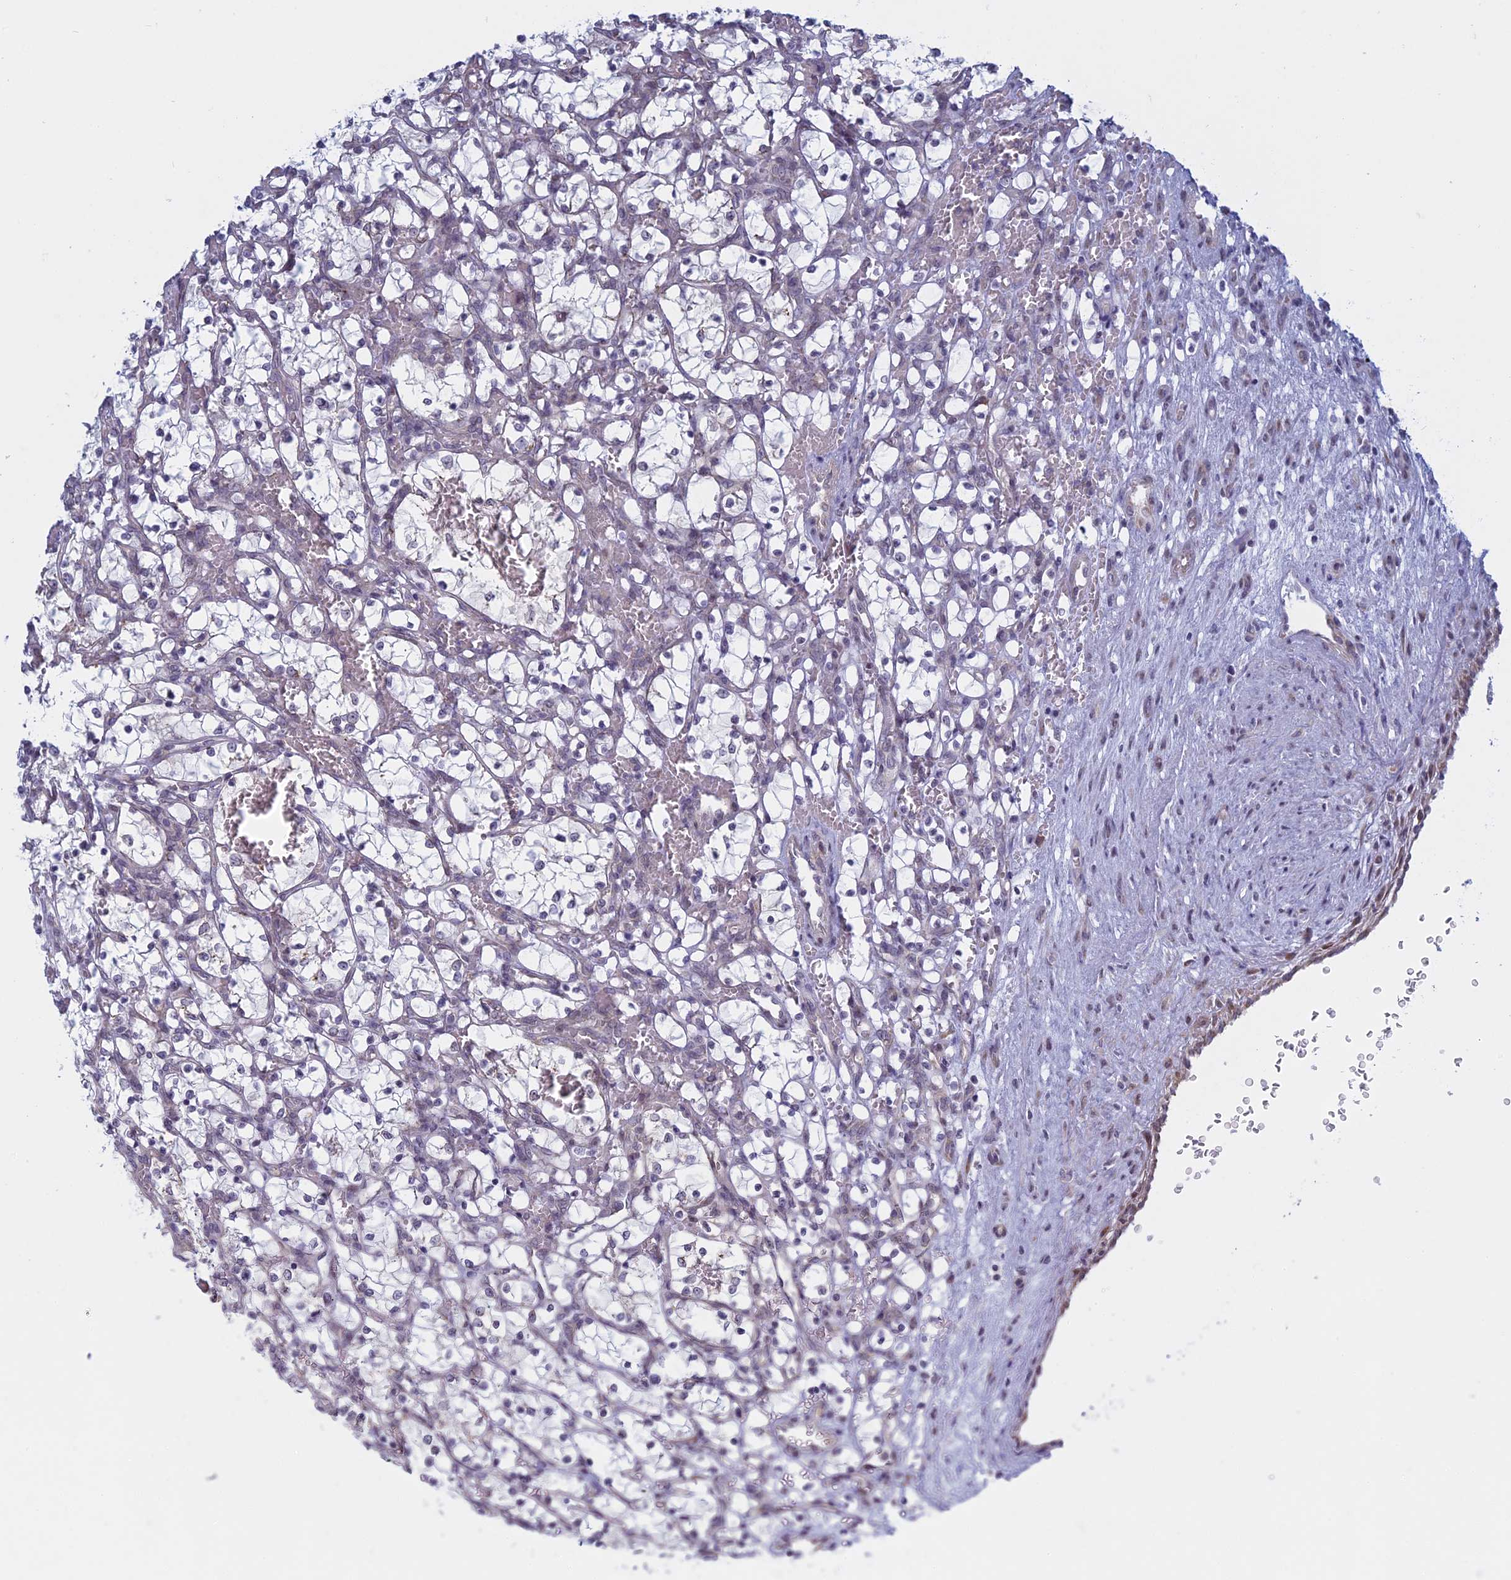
{"staining": {"intensity": "negative", "quantity": "none", "location": "none"}, "tissue": "renal cancer", "cell_type": "Tumor cells", "image_type": "cancer", "snomed": [{"axis": "morphology", "description": "Adenocarcinoma, NOS"}, {"axis": "topography", "description": "Kidney"}], "caption": "Immunohistochemistry photomicrograph of neoplastic tissue: human adenocarcinoma (renal) stained with DAB (3,3'-diaminobenzidine) demonstrates no significant protein expression in tumor cells.", "gene": "RPS19BP1", "patient": {"sex": "female", "age": 69}}